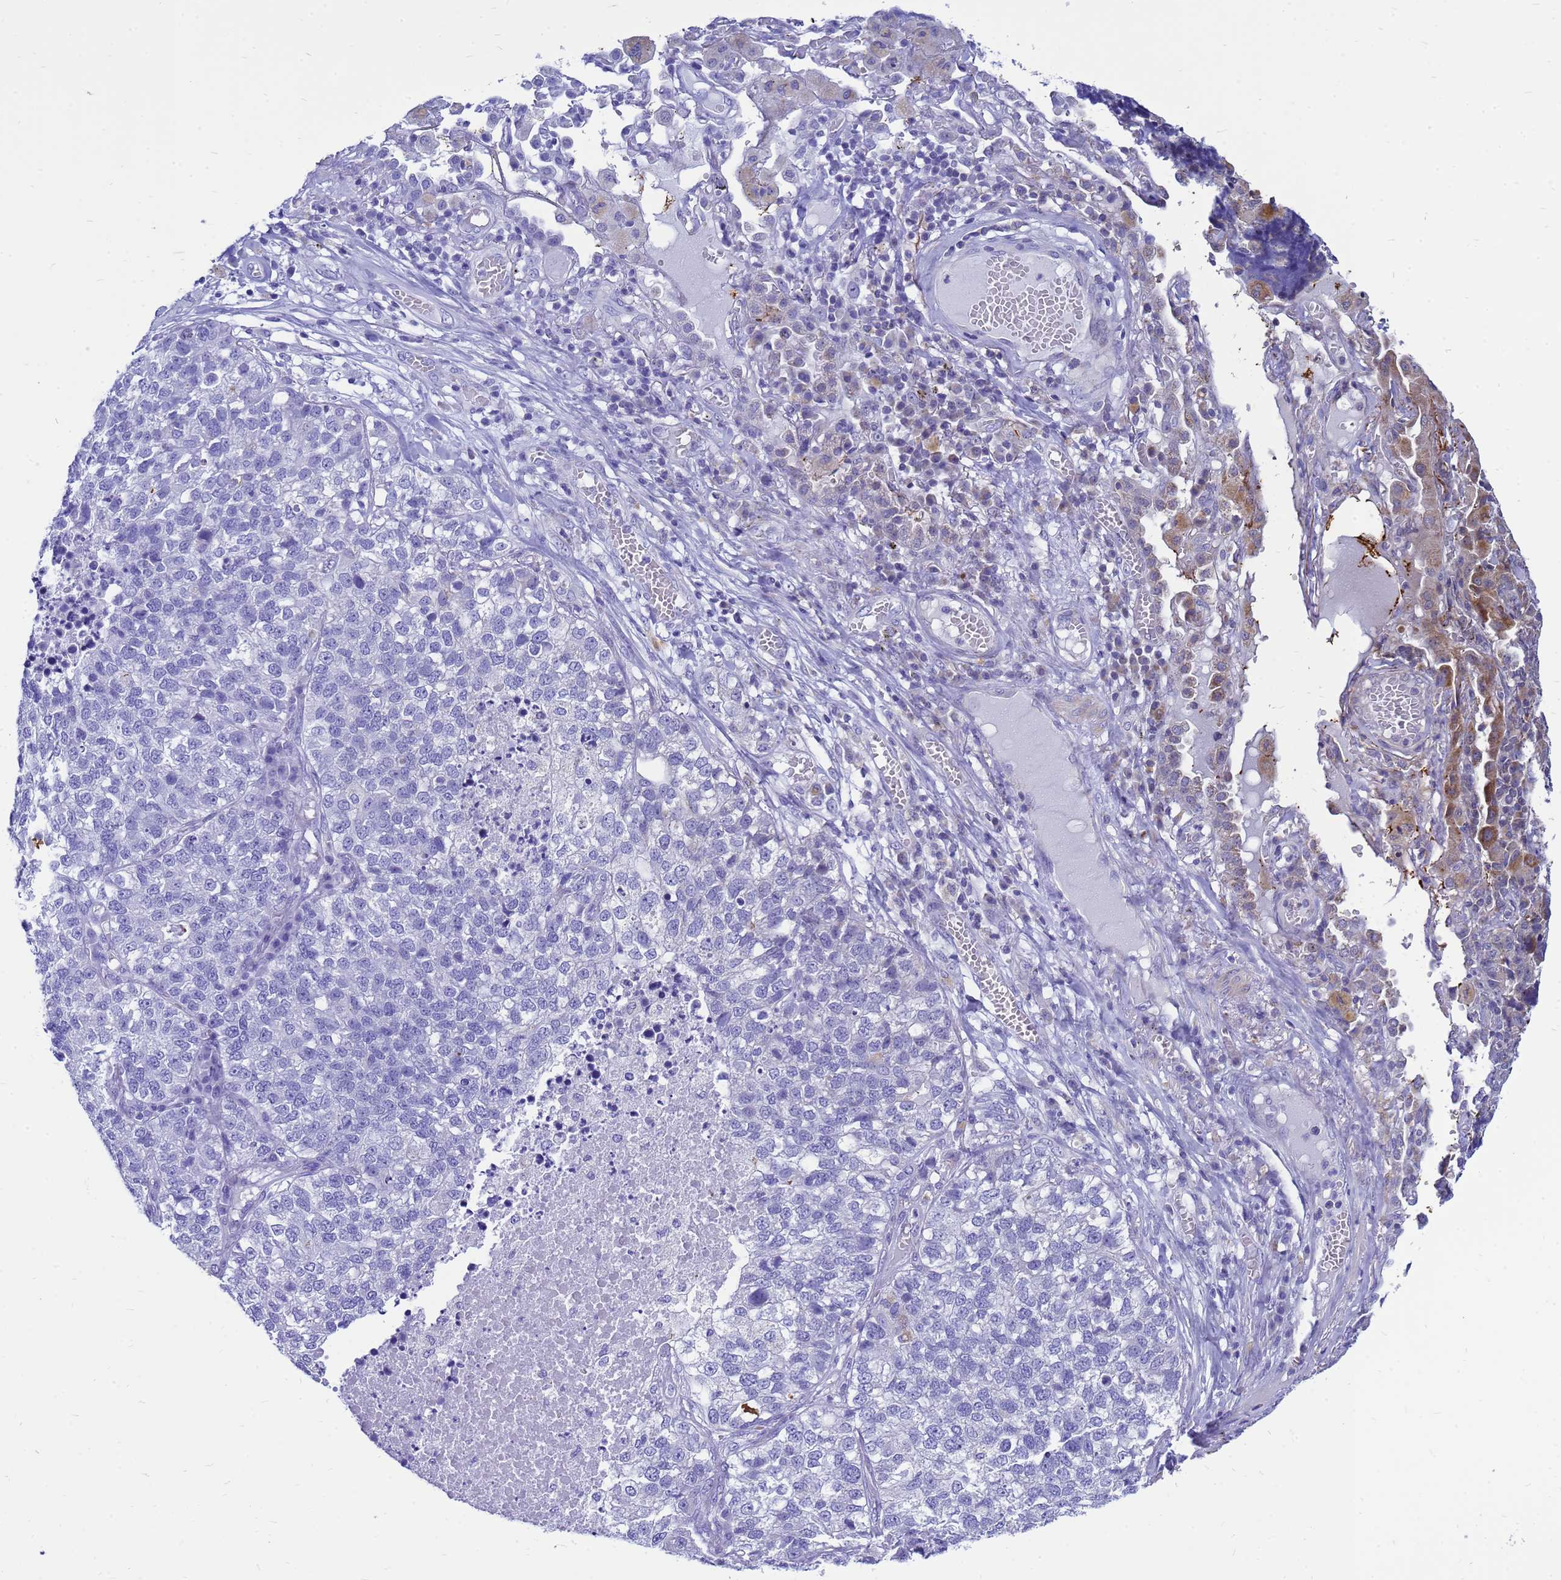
{"staining": {"intensity": "weak", "quantity": "<25%", "location": "cytoplasmic/membranous"}, "tissue": "lung cancer", "cell_type": "Tumor cells", "image_type": "cancer", "snomed": [{"axis": "morphology", "description": "Adenocarcinoma, NOS"}, {"axis": "topography", "description": "Lung"}], "caption": "High magnification brightfield microscopy of lung cancer (adenocarcinoma) stained with DAB (brown) and counterstained with hematoxylin (blue): tumor cells show no significant expression. (DAB IHC with hematoxylin counter stain).", "gene": "C12orf43", "patient": {"sex": "male", "age": 49}}